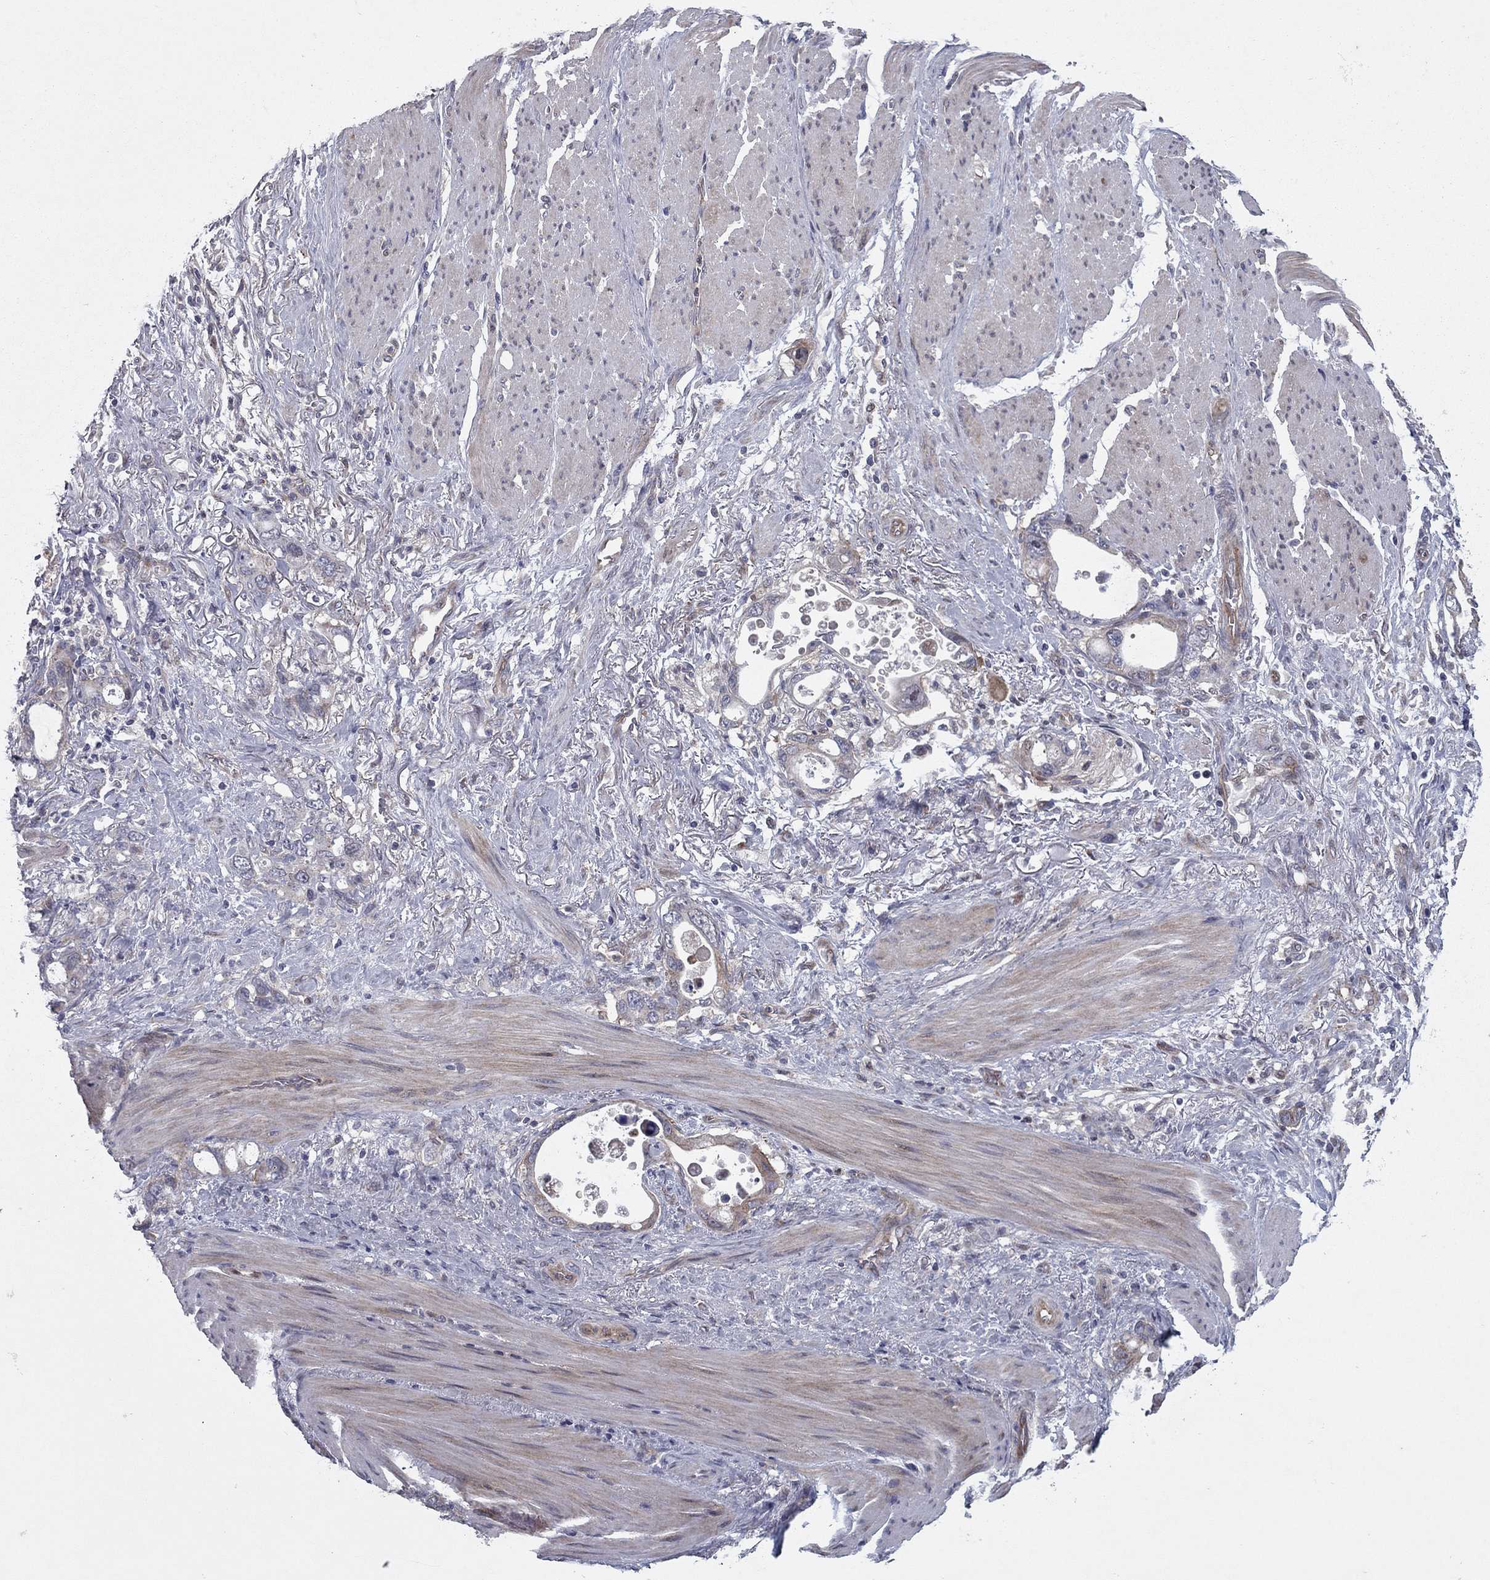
{"staining": {"intensity": "strong", "quantity": "<25%", "location": "cytoplasmic/membranous"}, "tissue": "stomach cancer", "cell_type": "Tumor cells", "image_type": "cancer", "snomed": [{"axis": "morphology", "description": "Adenocarcinoma, NOS"}, {"axis": "topography", "description": "Stomach, upper"}], "caption": "Protein expression analysis of stomach adenocarcinoma reveals strong cytoplasmic/membranous staining in approximately <25% of tumor cells. Nuclei are stained in blue.", "gene": "DUSP7", "patient": {"sex": "male", "age": 74}}